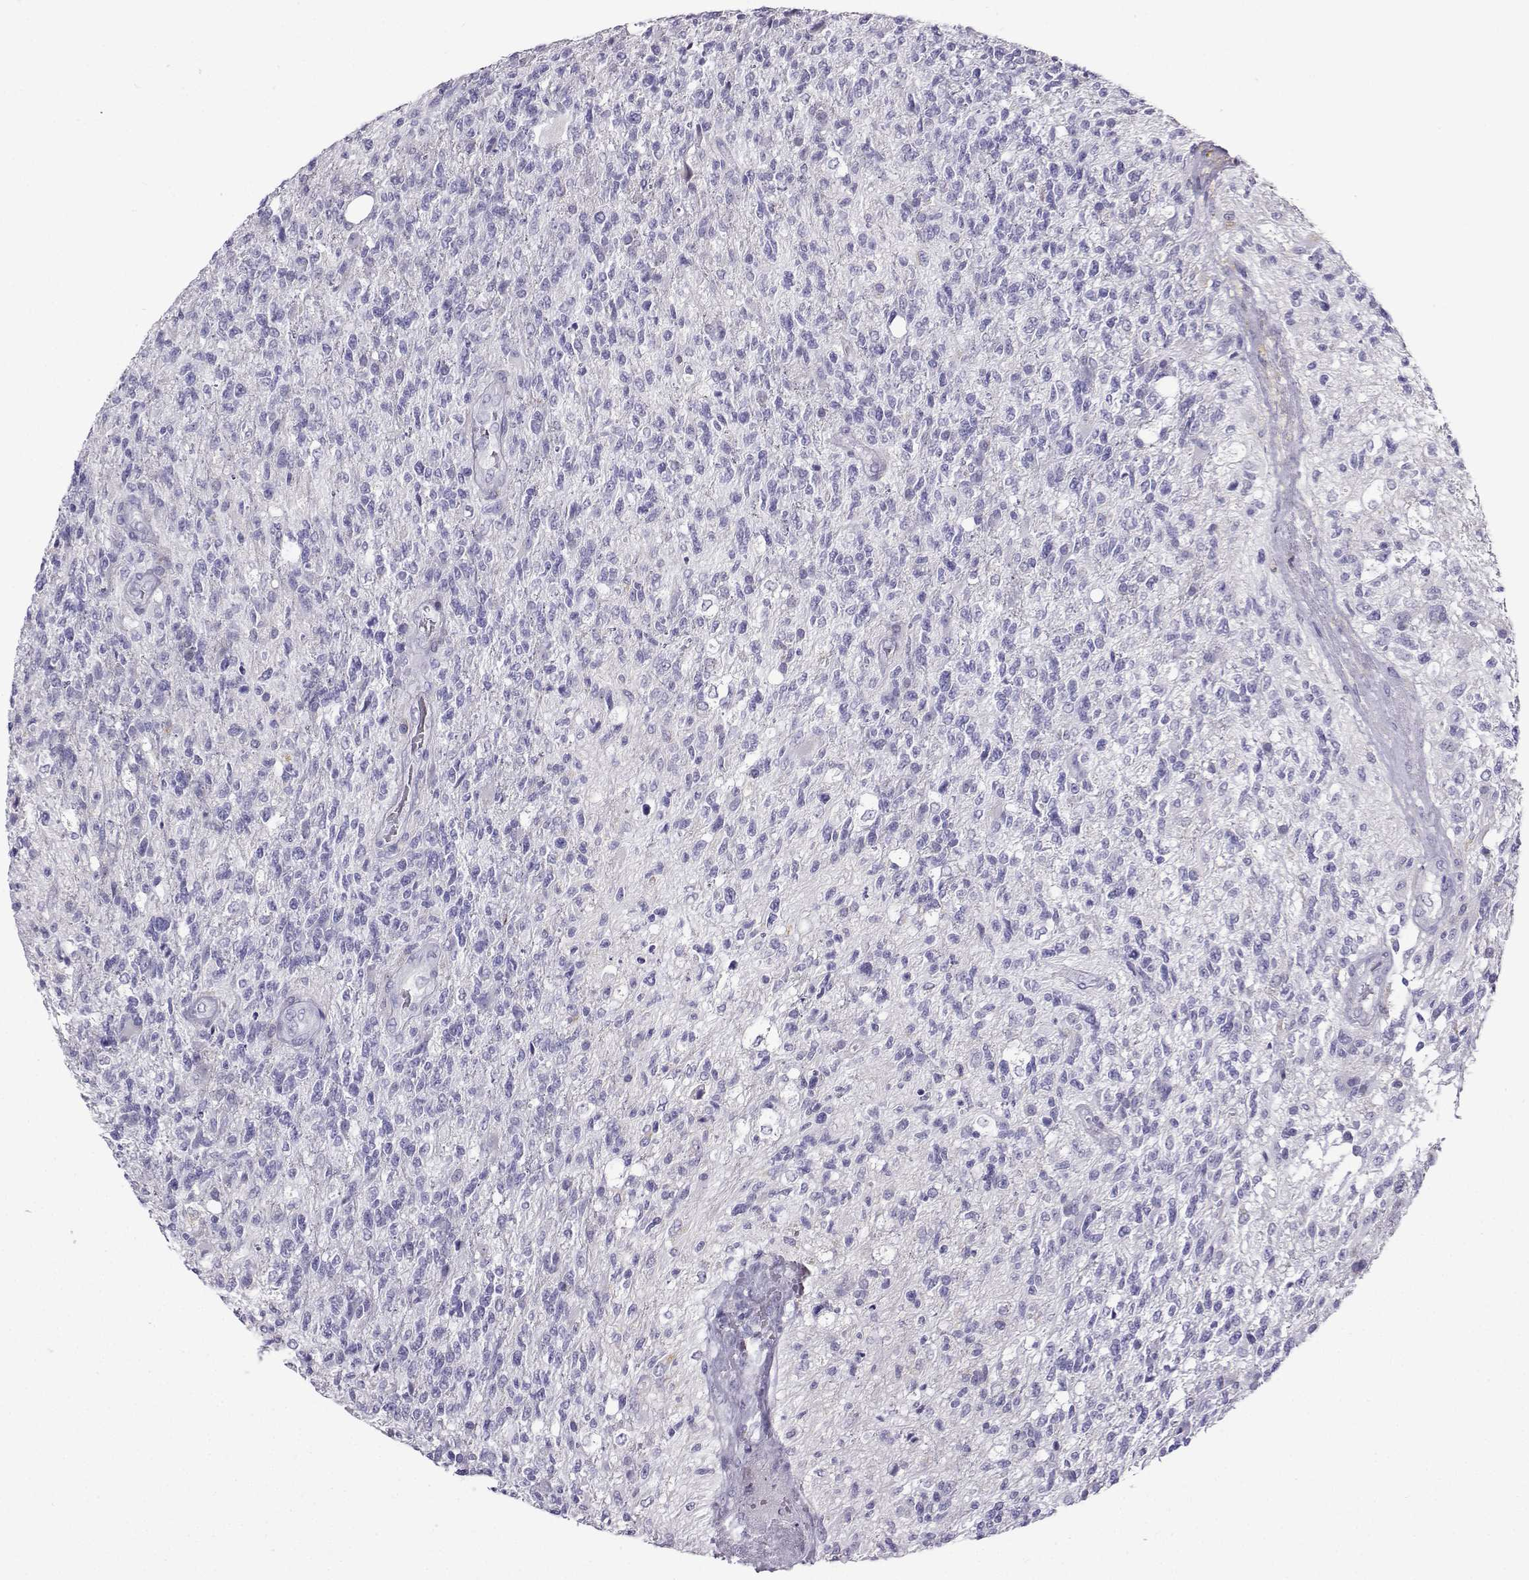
{"staining": {"intensity": "negative", "quantity": "none", "location": "none"}, "tissue": "glioma", "cell_type": "Tumor cells", "image_type": "cancer", "snomed": [{"axis": "morphology", "description": "Glioma, malignant, High grade"}, {"axis": "topography", "description": "Brain"}], "caption": "Immunohistochemistry (IHC) micrograph of neoplastic tissue: human malignant glioma (high-grade) stained with DAB reveals no significant protein positivity in tumor cells.", "gene": "FBXO24", "patient": {"sex": "male", "age": 56}}